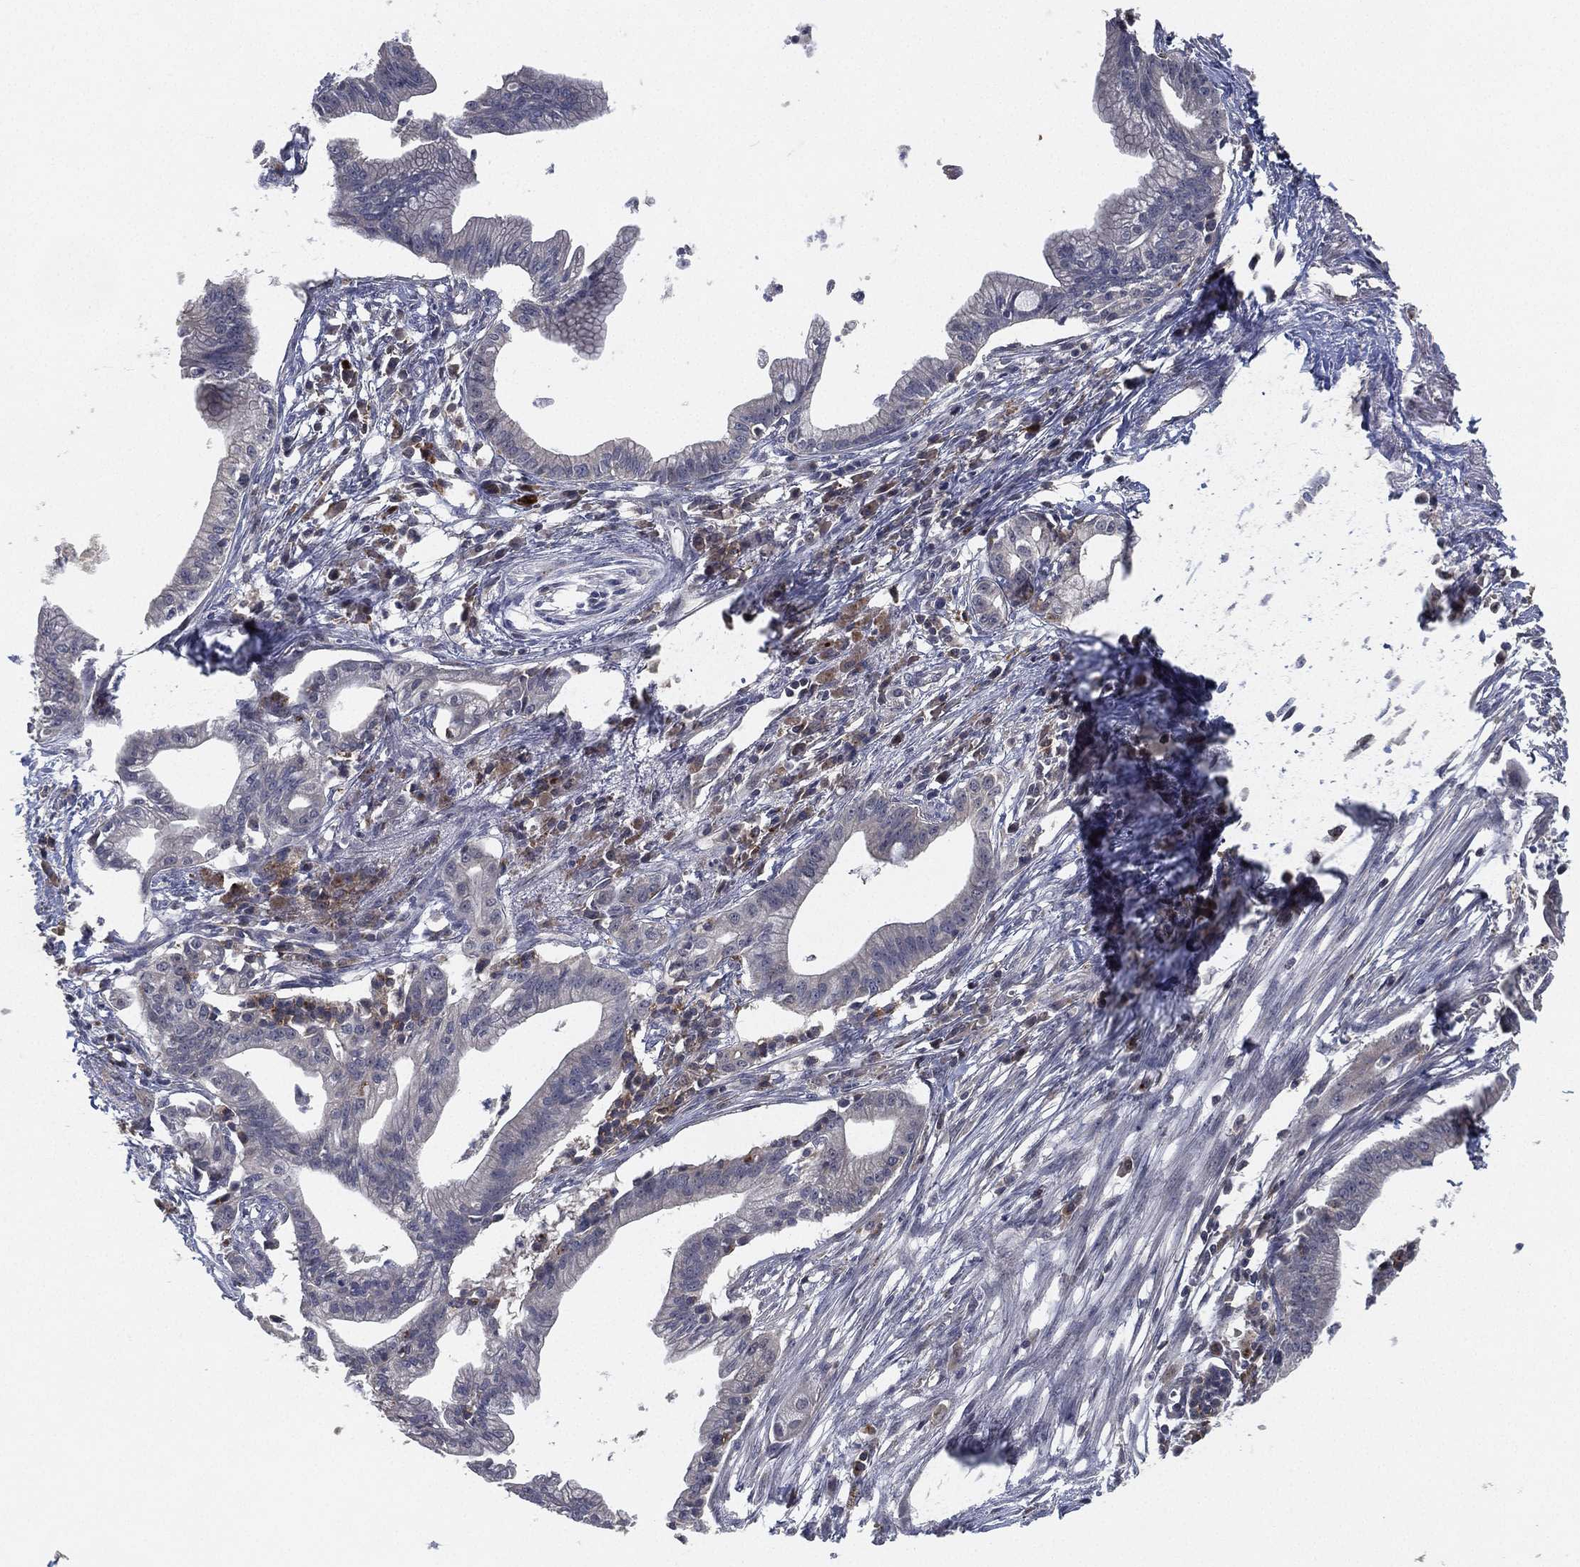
{"staining": {"intensity": "negative", "quantity": "none", "location": "none"}, "tissue": "pancreatic cancer", "cell_type": "Tumor cells", "image_type": "cancer", "snomed": [{"axis": "morphology", "description": "Normal tissue, NOS"}, {"axis": "morphology", "description": "Adenocarcinoma, NOS"}, {"axis": "topography", "description": "Pancreas"}], "caption": "Immunohistochemistry image of neoplastic tissue: human adenocarcinoma (pancreatic) stained with DAB (3,3'-diaminobenzidine) exhibits no significant protein expression in tumor cells.", "gene": "CFAP251", "patient": {"sex": "female", "age": 58}}